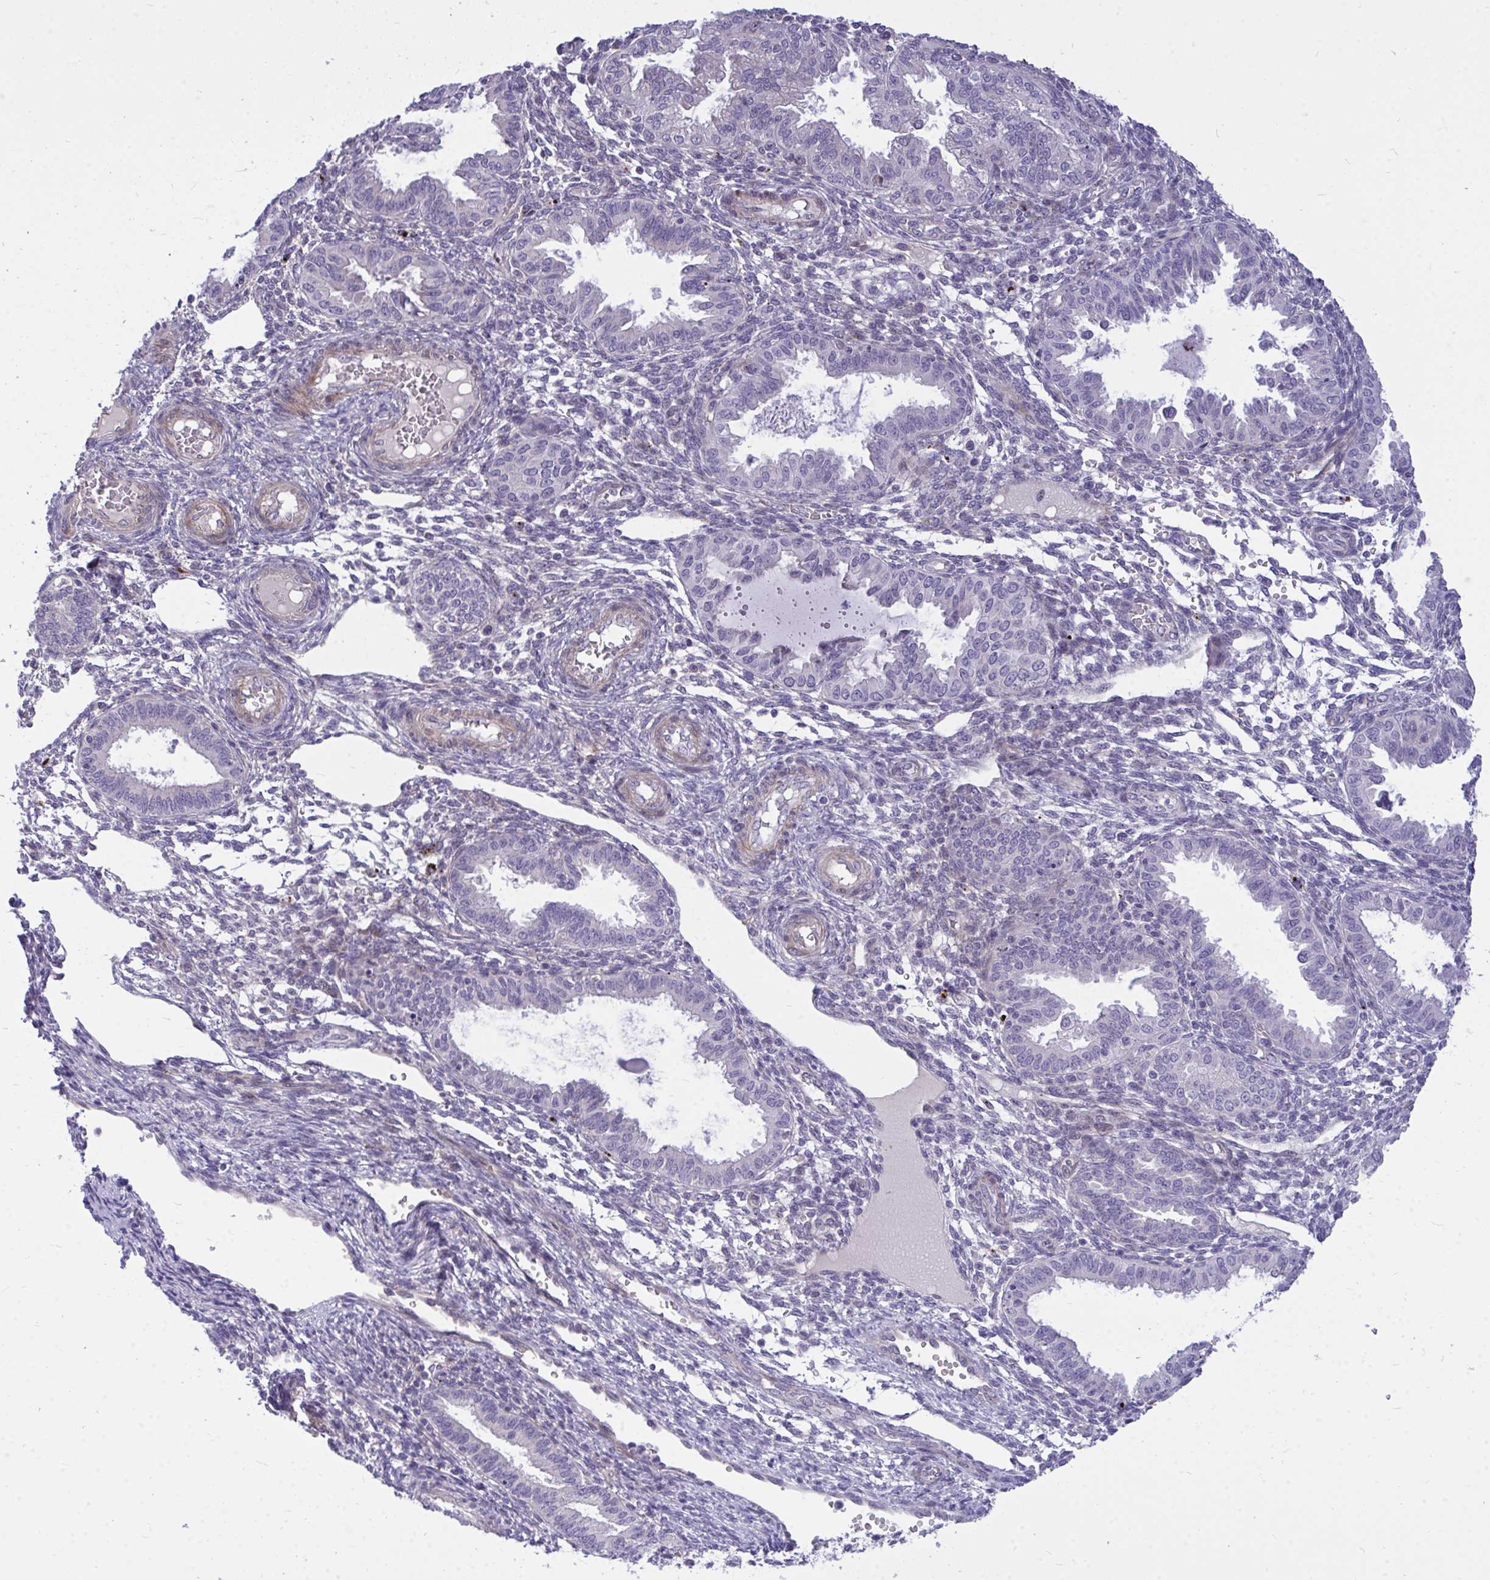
{"staining": {"intensity": "negative", "quantity": "none", "location": "none"}, "tissue": "endometrium", "cell_type": "Cells in endometrial stroma", "image_type": "normal", "snomed": [{"axis": "morphology", "description": "Normal tissue, NOS"}, {"axis": "topography", "description": "Endometrium"}], "caption": "DAB (3,3'-diaminobenzidine) immunohistochemical staining of normal human endometrium demonstrates no significant staining in cells in endometrial stroma.", "gene": "HMBOX1", "patient": {"sex": "female", "age": 33}}